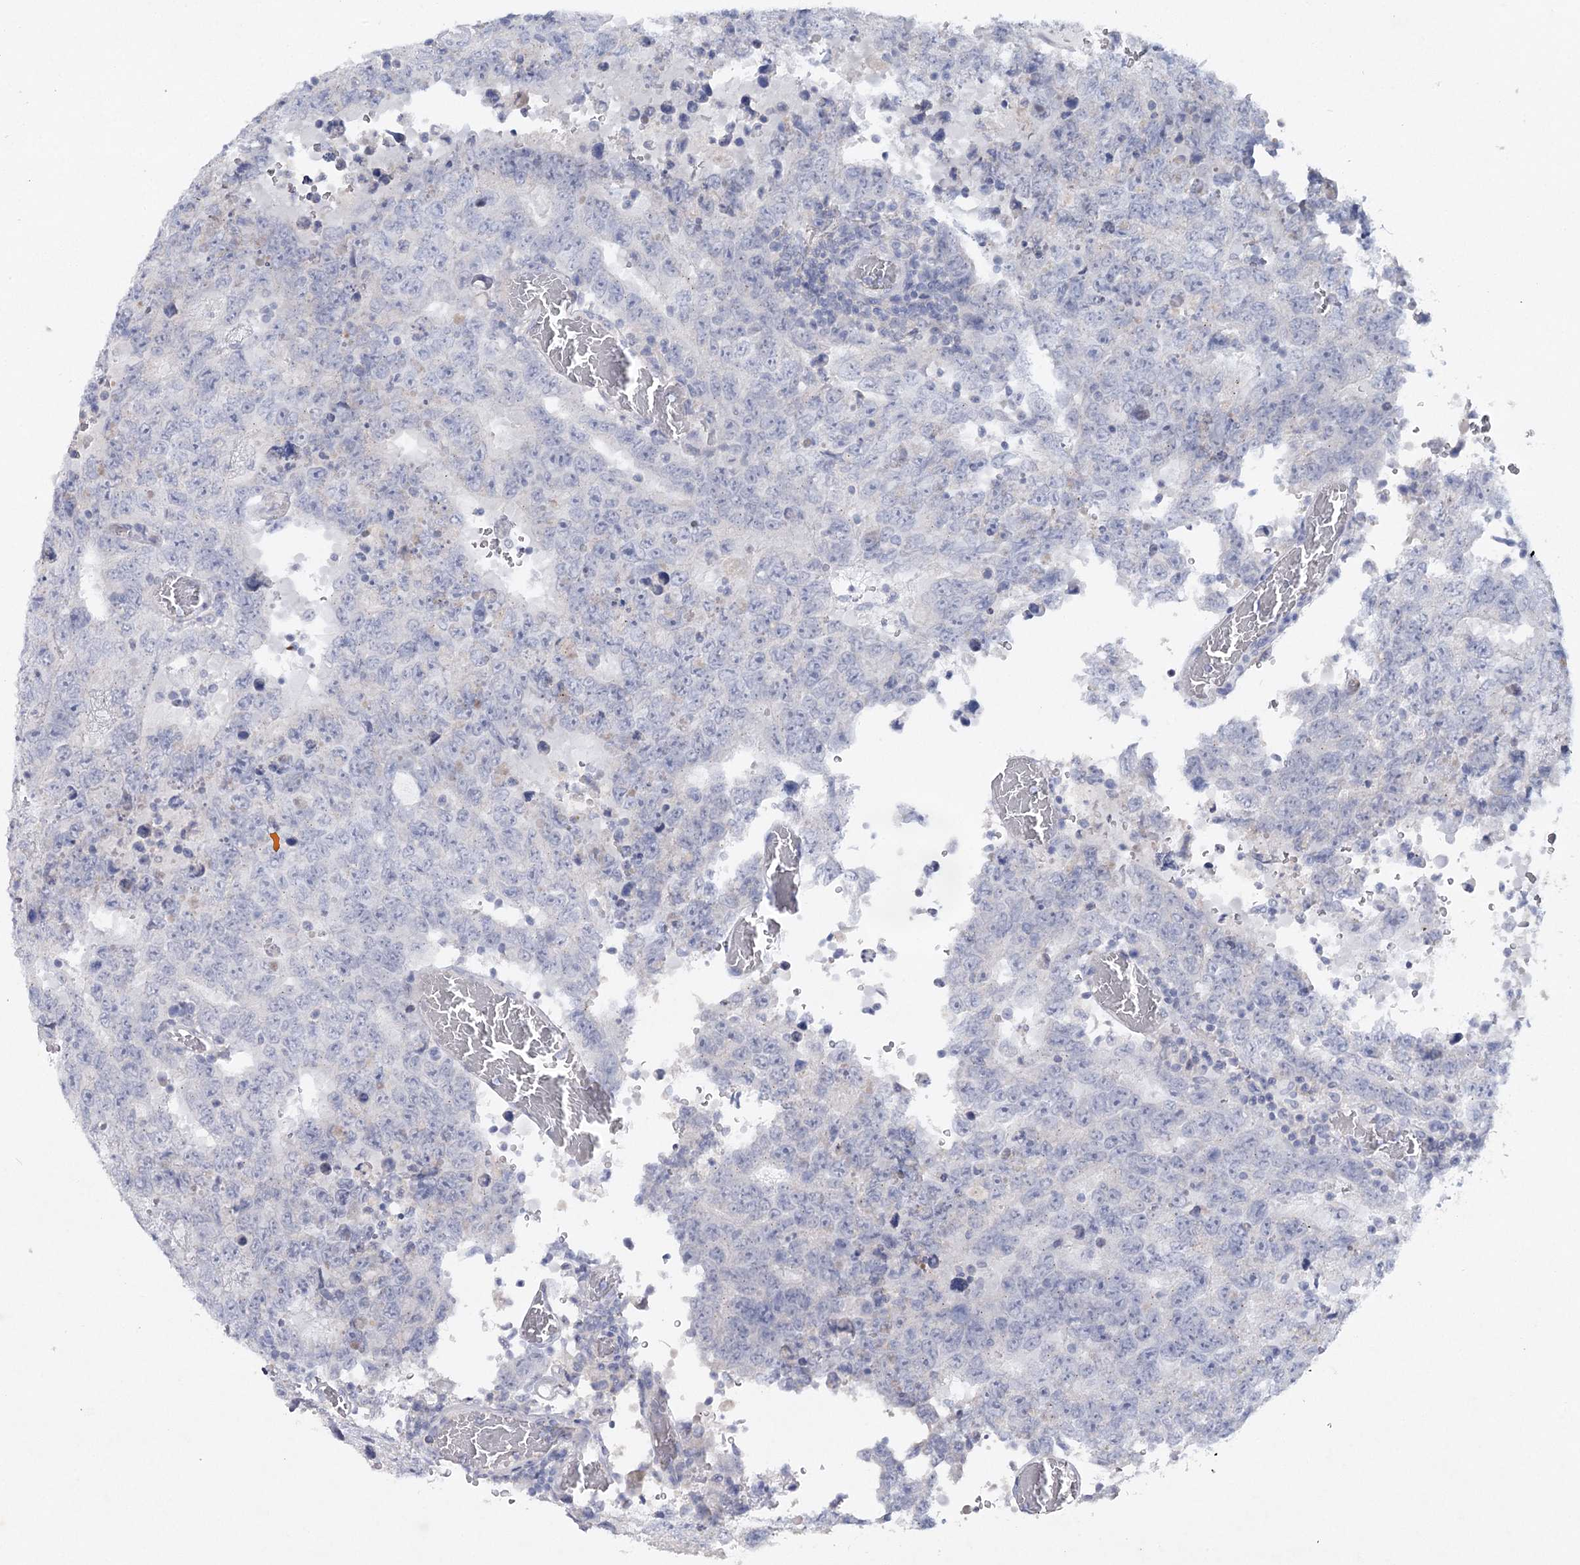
{"staining": {"intensity": "negative", "quantity": "none", "location": "none"}, "tissue": "testis cancer", "cell_type": "Tumor cells", "image_type": "cancer", "snomed": [{"axis": "morphology", "description": "Carcinoma, Embryonal, NOS"}, {"axis": "topography", "description": "Testis"}], "caption": "DAB (3,3'-diaminobenzidine) immunohistochemical staining of testis cancer (embryonal carcinoma) exhibits no significant expression in tumor cells. (DAB (3,3'-diaminobenzidine) immunohistochemistry (IHC) visualized using brightfield microscopy, high magnification).", "gene": "MAP3K13", "patient": {"sex": "male", "age": 26}}